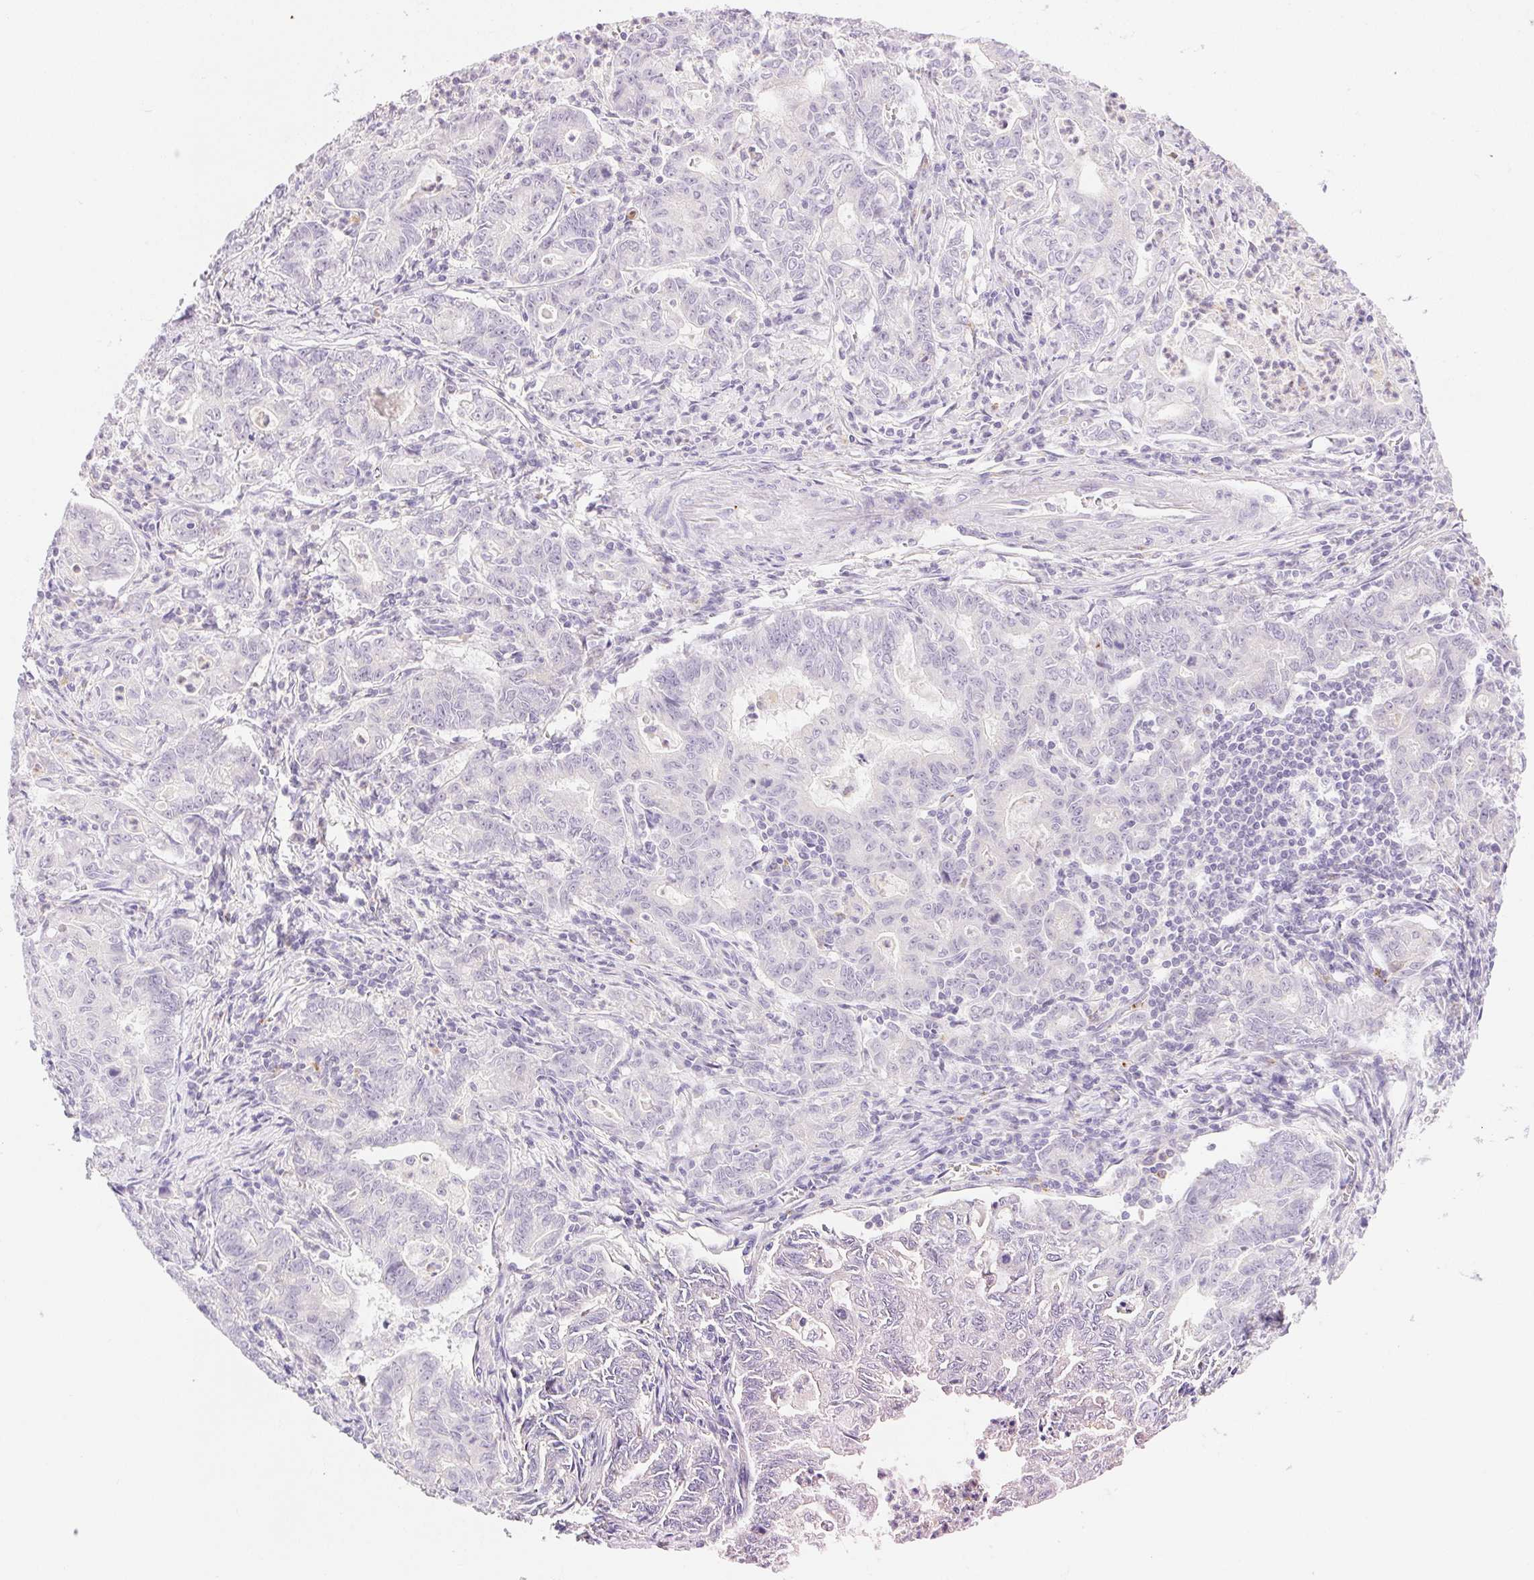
{"staining": {"intensity": "negative", "quantity": "none", "location": "none"}, "tissue": "stomach cancer", "cell_type": "Tumor cells", "image_type": "cancer", "snomed": [{"axis": "morphology", "description": "Adenocarcinoma, NOS"}, {"axis": "topography", "description": "Stomach, upper"}], "caption": "A high-resolution micrograph shows IHC staining of stomach cancer, which displays no significant expression in tumor cells.", "gene": "FGA", "patient": {"sex": "female", "age": 79}}